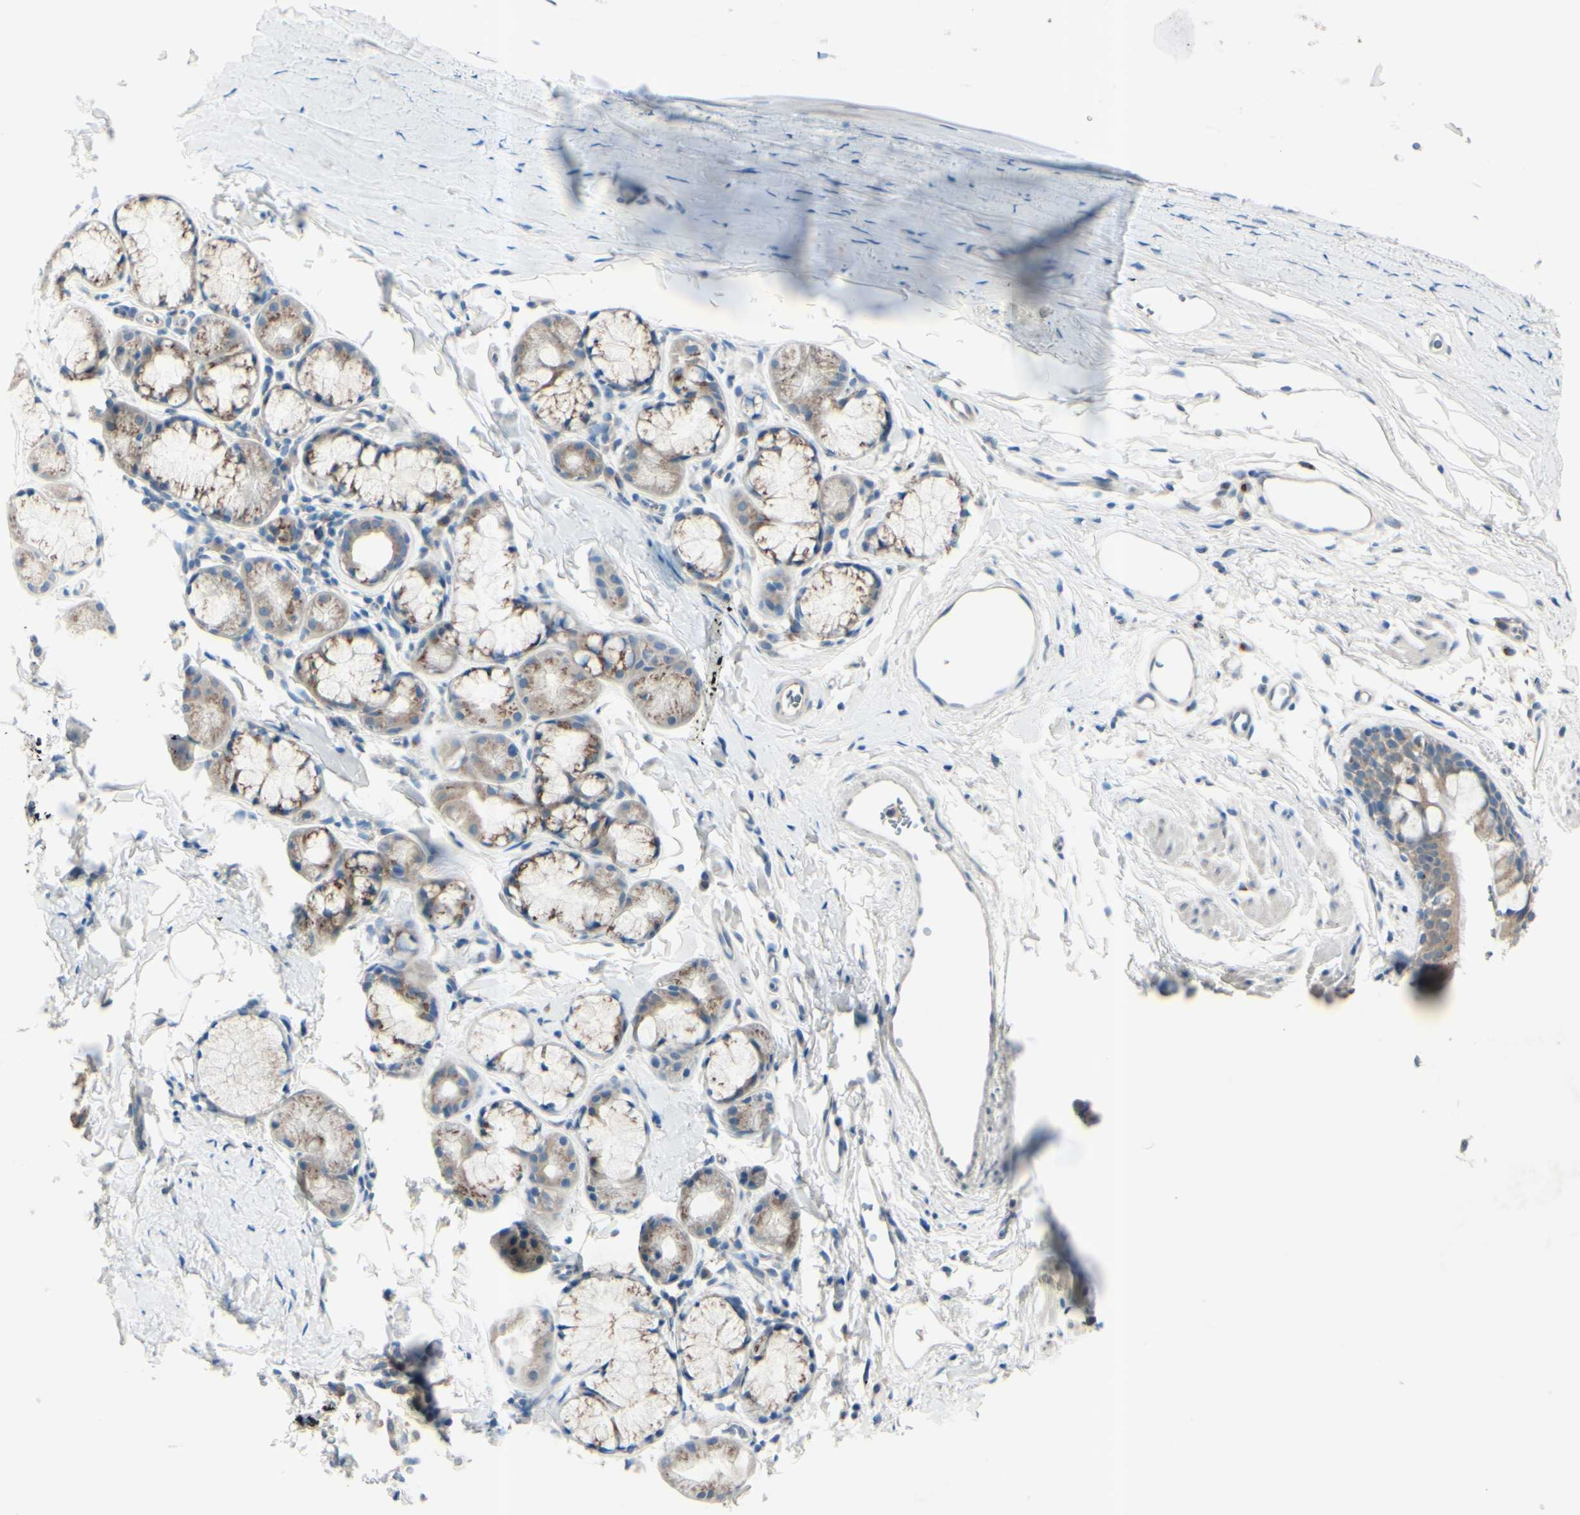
{"staining": {"intensity": "weak", "quantity": "<25%", "location": "cytoplasmic/membranous"}, "tissue": "bronchus", "cell_type": "Respiratory epithelial cells", "image_type": "normal", "snomed": [{"axis": "morphology", "description": "Normal tissue, NOS"}, {"axis": "morphology", "description": "Malignant melanoma, Metastatic site"}, {"axis": "topography", "description": "Bronchus"}, {"axis": "topography", "description": "Lung"}], "caption": "Immunohistochemistry micrograph of unremarkable bronchus: human bronchus stained with DAB (3,3'-diaminobenzidine) displays no significant protein staining in respiratory epithelial cells.", "gene": "B4GALT1", "patient": {"sex": "male", "age": 64}}